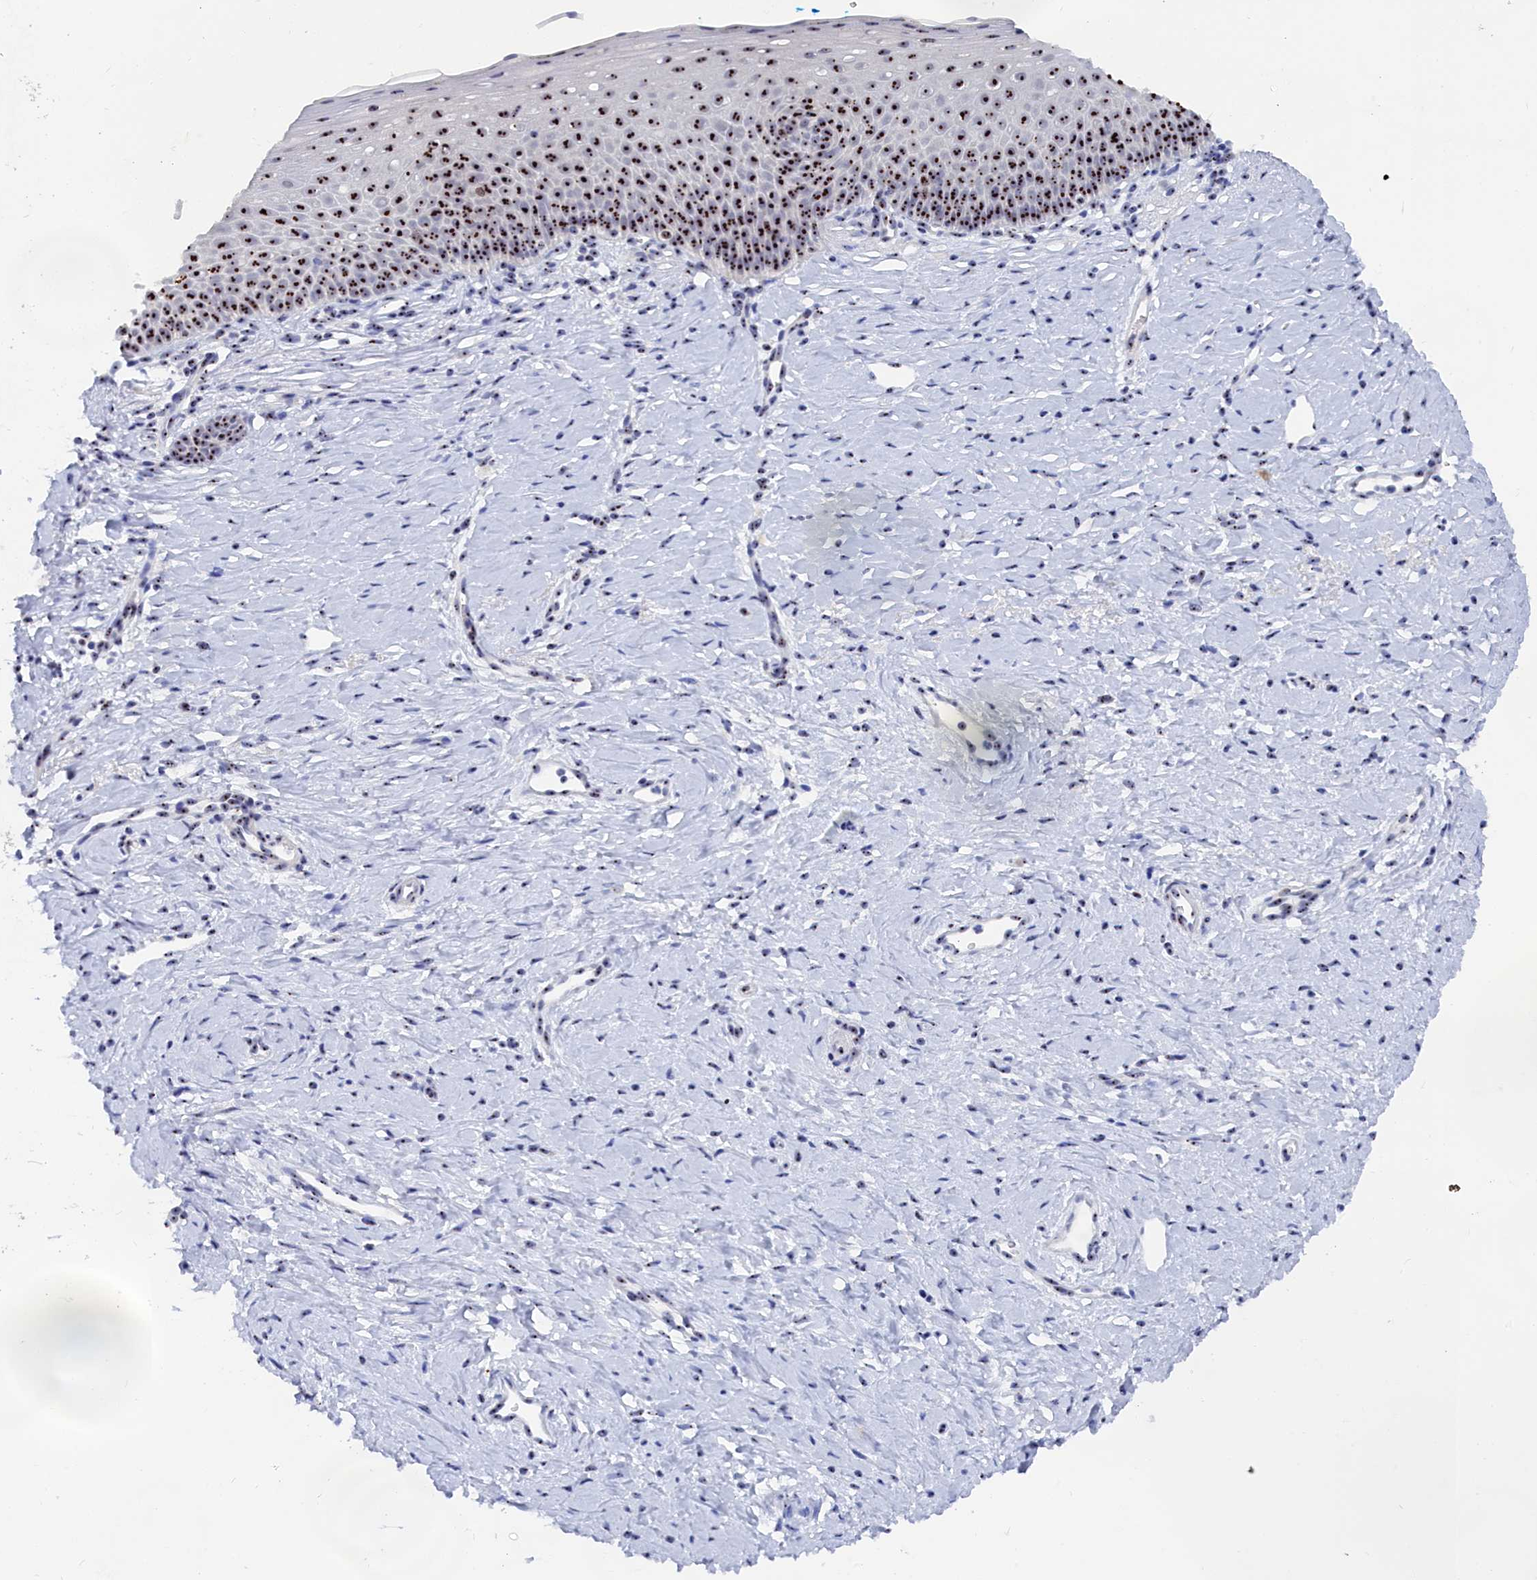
{"staining": {"intensity": "strong", "quantity": "25%-75%", "location": "nuclear"}, "tissue": "cervix", "cell_type": "Glandular cells", "image_type": "normal", "snomed": [{"axis": "morphology", "description": "Normal tissue, NOS"}, {"axis": "topography", "description": "Cervix"}], "caption": "Immunohistochemistry (DAB (3,3'-diaminobenzidine)) staining of benign human cervix shows strong nuclear protein staining in approximately 25%-75% of glandular cells.", "gene": "RSL1D1", "patient": {"sex": "female", "age": 36}}